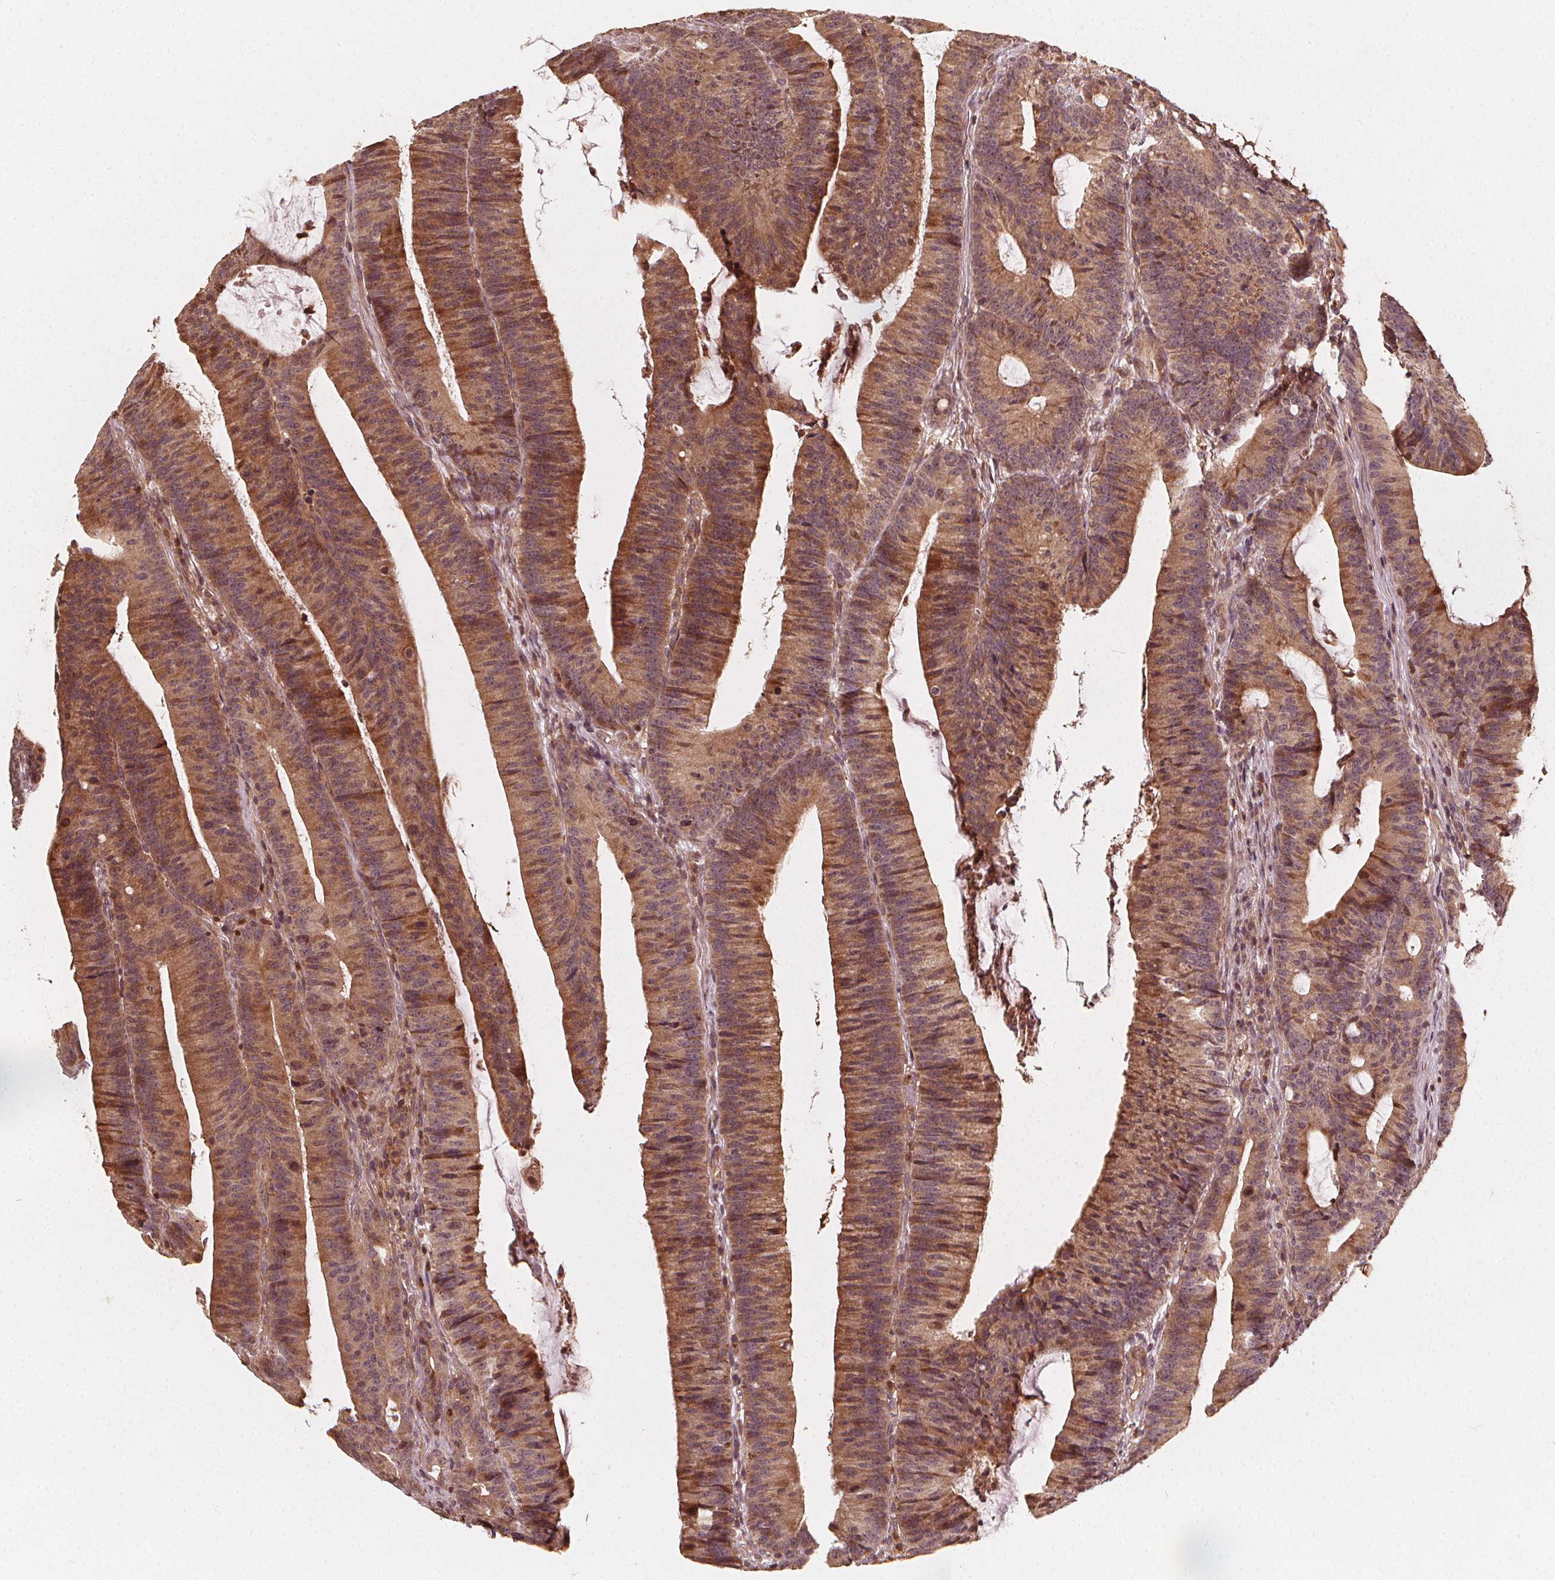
{"staining": {"intensity": "moderate", "quantity": ">75%", "location": "cytoplasmic/membranous"}, "tissue": "colorectal cancer", "cell_type": "Tumor cells", "image_type": "cancer", "snomed": [{"axis": "morphology", "description": "Adenocarcinoma, NOS"}, {"axis": "topography", "description": "Colon"}], "caption": "A brown stain labels moderate cytoplasmic/membranous staining of a protein in human adenocarcinoma (colorectal) tumor cells.", "gene": "NPC1", "patient": {"sex": "female", "age": 78}}